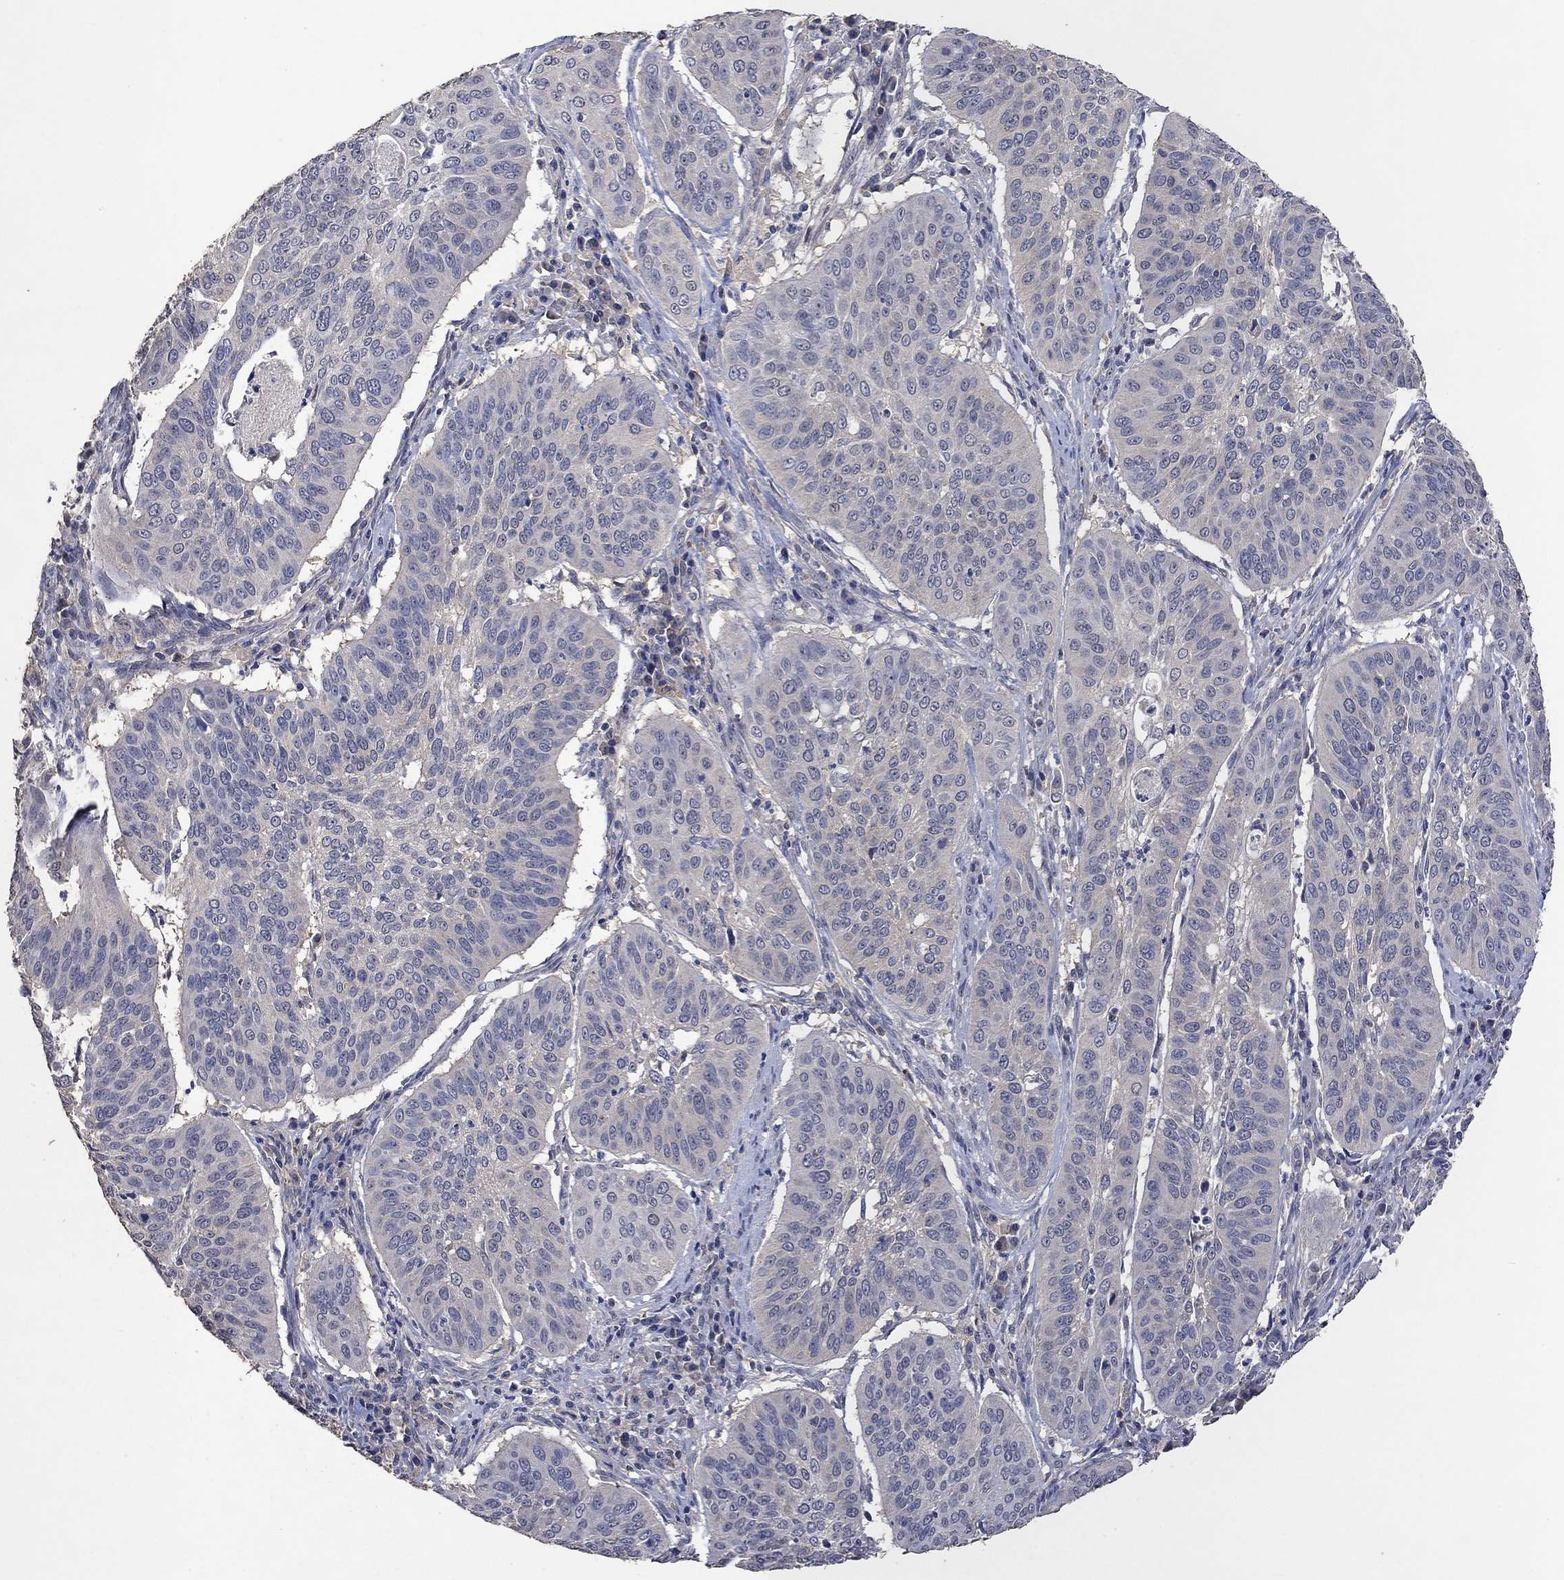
{"staining": {"intensity": "negative", "quantity": "none", "location": "none"}, "tissue": "cervical cancer", "cell_type": "Tumor cells", "image_type": "cancer", "snomed": [{"axis": "morphology", "description": "Normal tissue, NOS"}, {"axis": "morphology", "description": "Squamous cell carcinoma, NOS"}, {"axis": "topography", "description": "Cervix"}], "caption": "Tumor cells are negative for brown protein staining in cervical cancer. (IHC, brightfield microscopy, high magnification).", "gene": "PTPN20", "patient": {"sex": "female", "age": 39}}